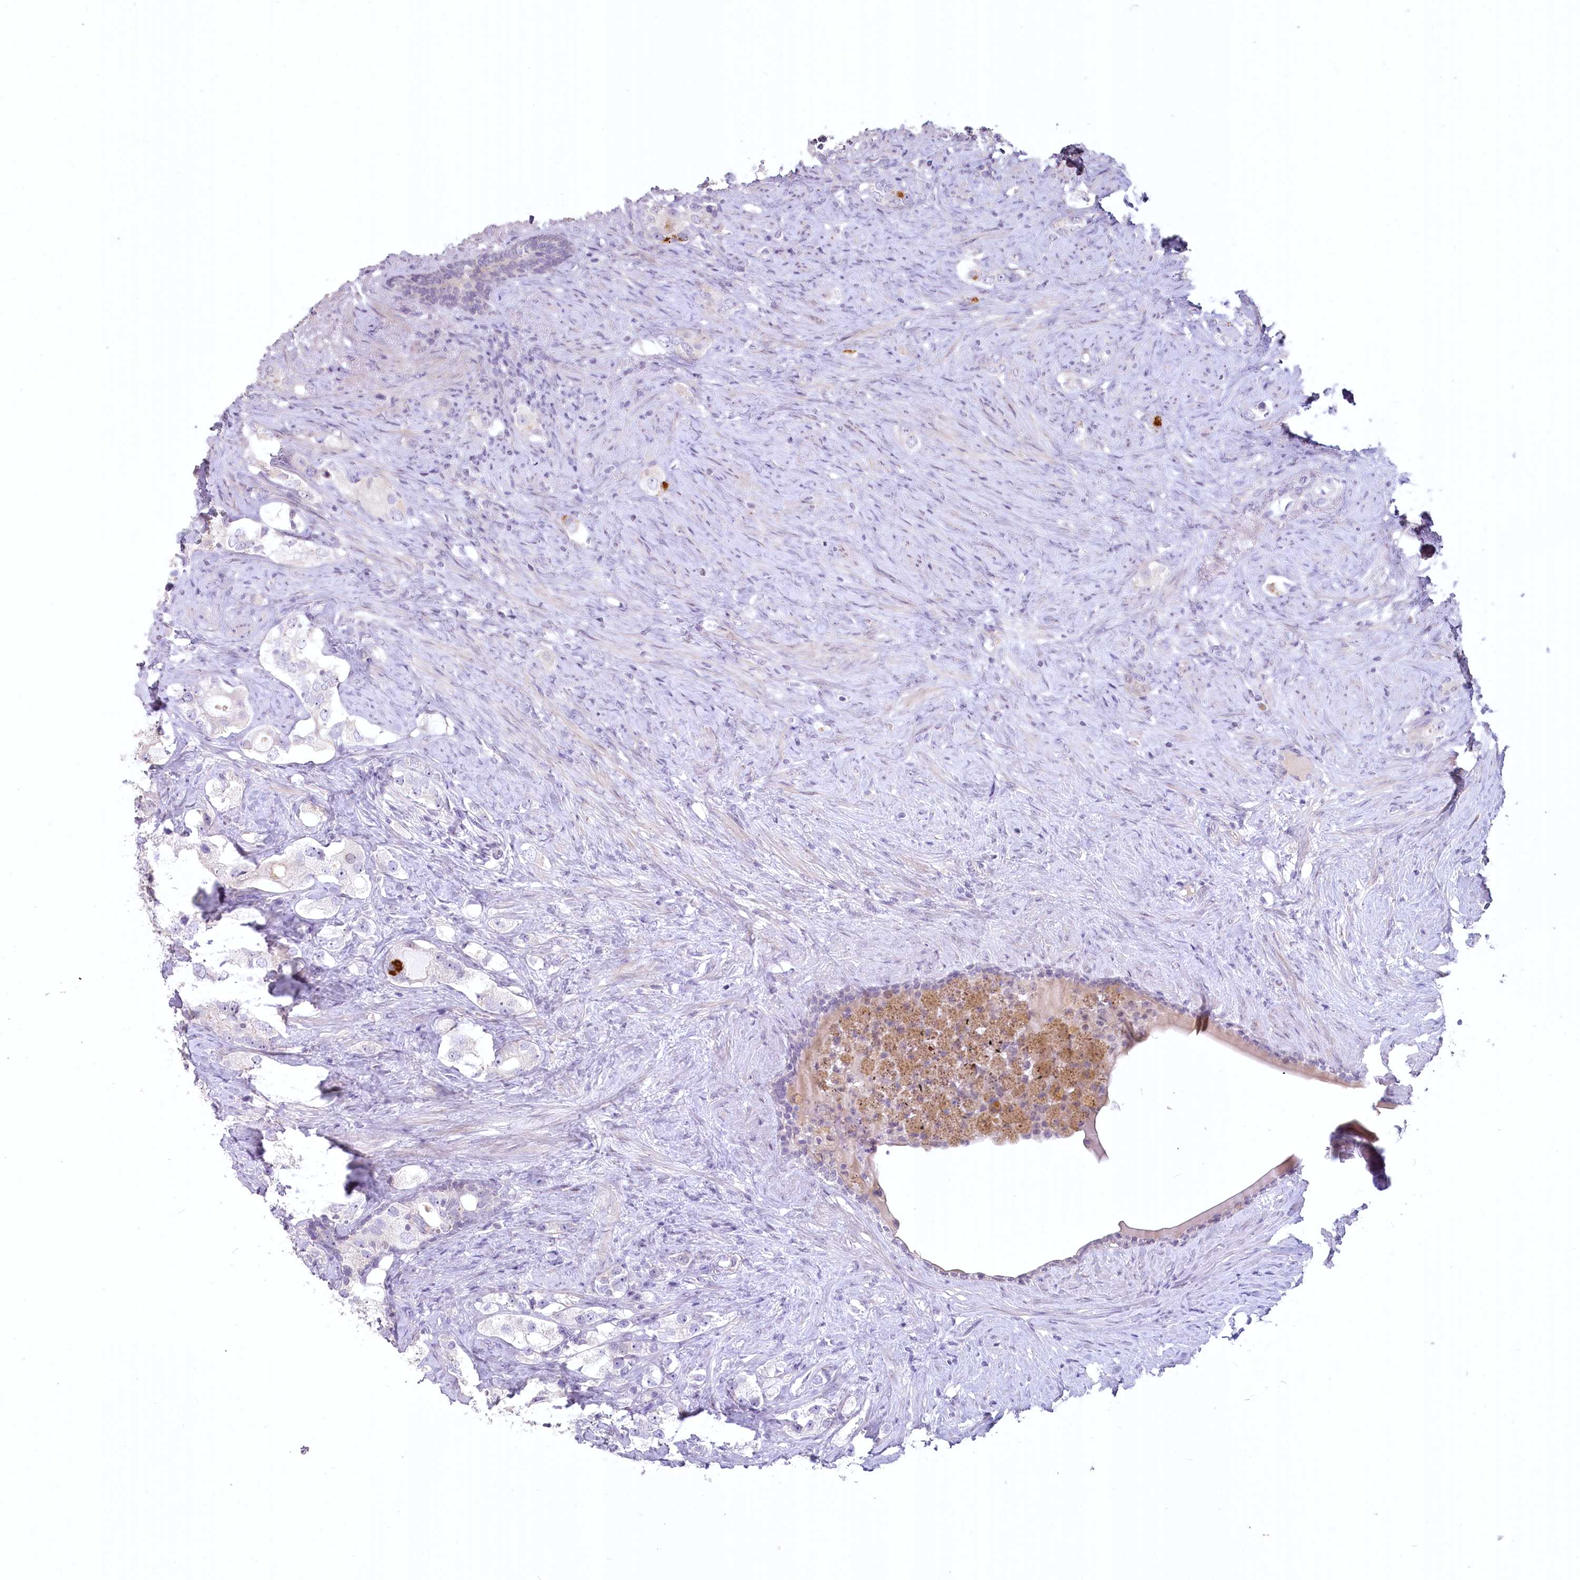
{"staining": {"intensity": "negative", "quantity": "none", "location": "none"}, "tissue": "prostate cancer", "cell_type": "Tumor cells", "image_type": "cancer", "snomed": [{"axis": "morphology", "description": "Adenocarcinoma, High grade"}, {"axis": "topography", "description": "Prostate"}], "caption": "This histopathology image is of prostate cancer stained with immunohistochemistry to label a protein in brown with the nuclei are counter-stained blue. There is no positivity in tumor cells. (Stains: DAB (3,3'-diaminobenzidine) immunohistochemistry with hematoxylin counter stain, Microscopy: brightfield microscopy at high magnification).", "gene": "USP11", "patient": {"sex": "male", "age": 63}}